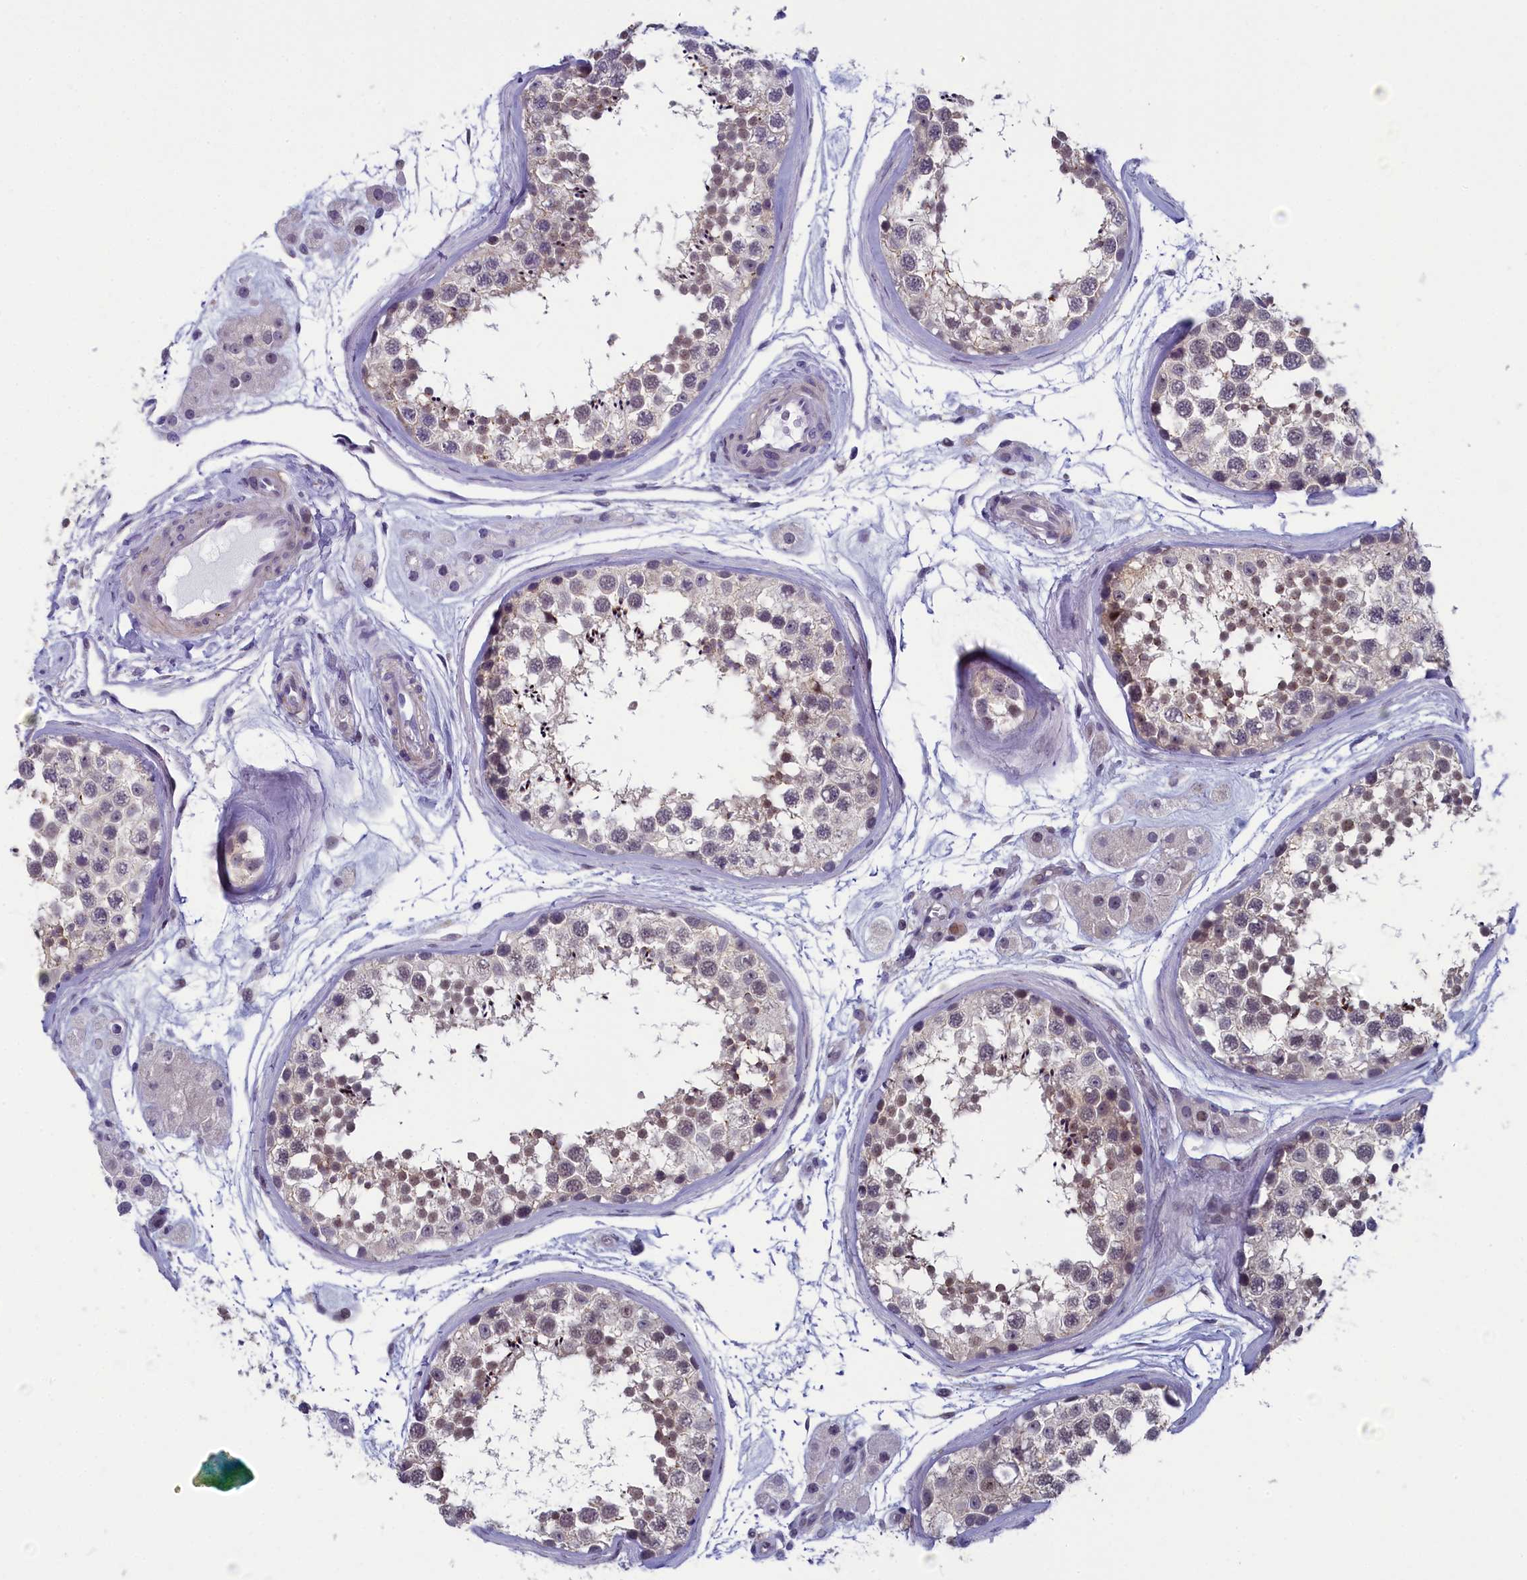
{"staining": {"intensity": "weak", "quantity": "25%-75%", "location": "nuclear"}, "tissue": "testis", "cell_type": "Cells in seminiferous ducts", "image_type": "normal", "snomed": [{"axis": "morphology", "description": "Normal tissue, NOS"}, {"axis": "topography", "description": "Testis"}], "caption": "Cells in seminiferous ducts exhibit weak nuclear positivity in about 25%-75% of cells in normal testis.", "gene": "CNEP1R1", "patient": {"sex": "male", "age": 56}}